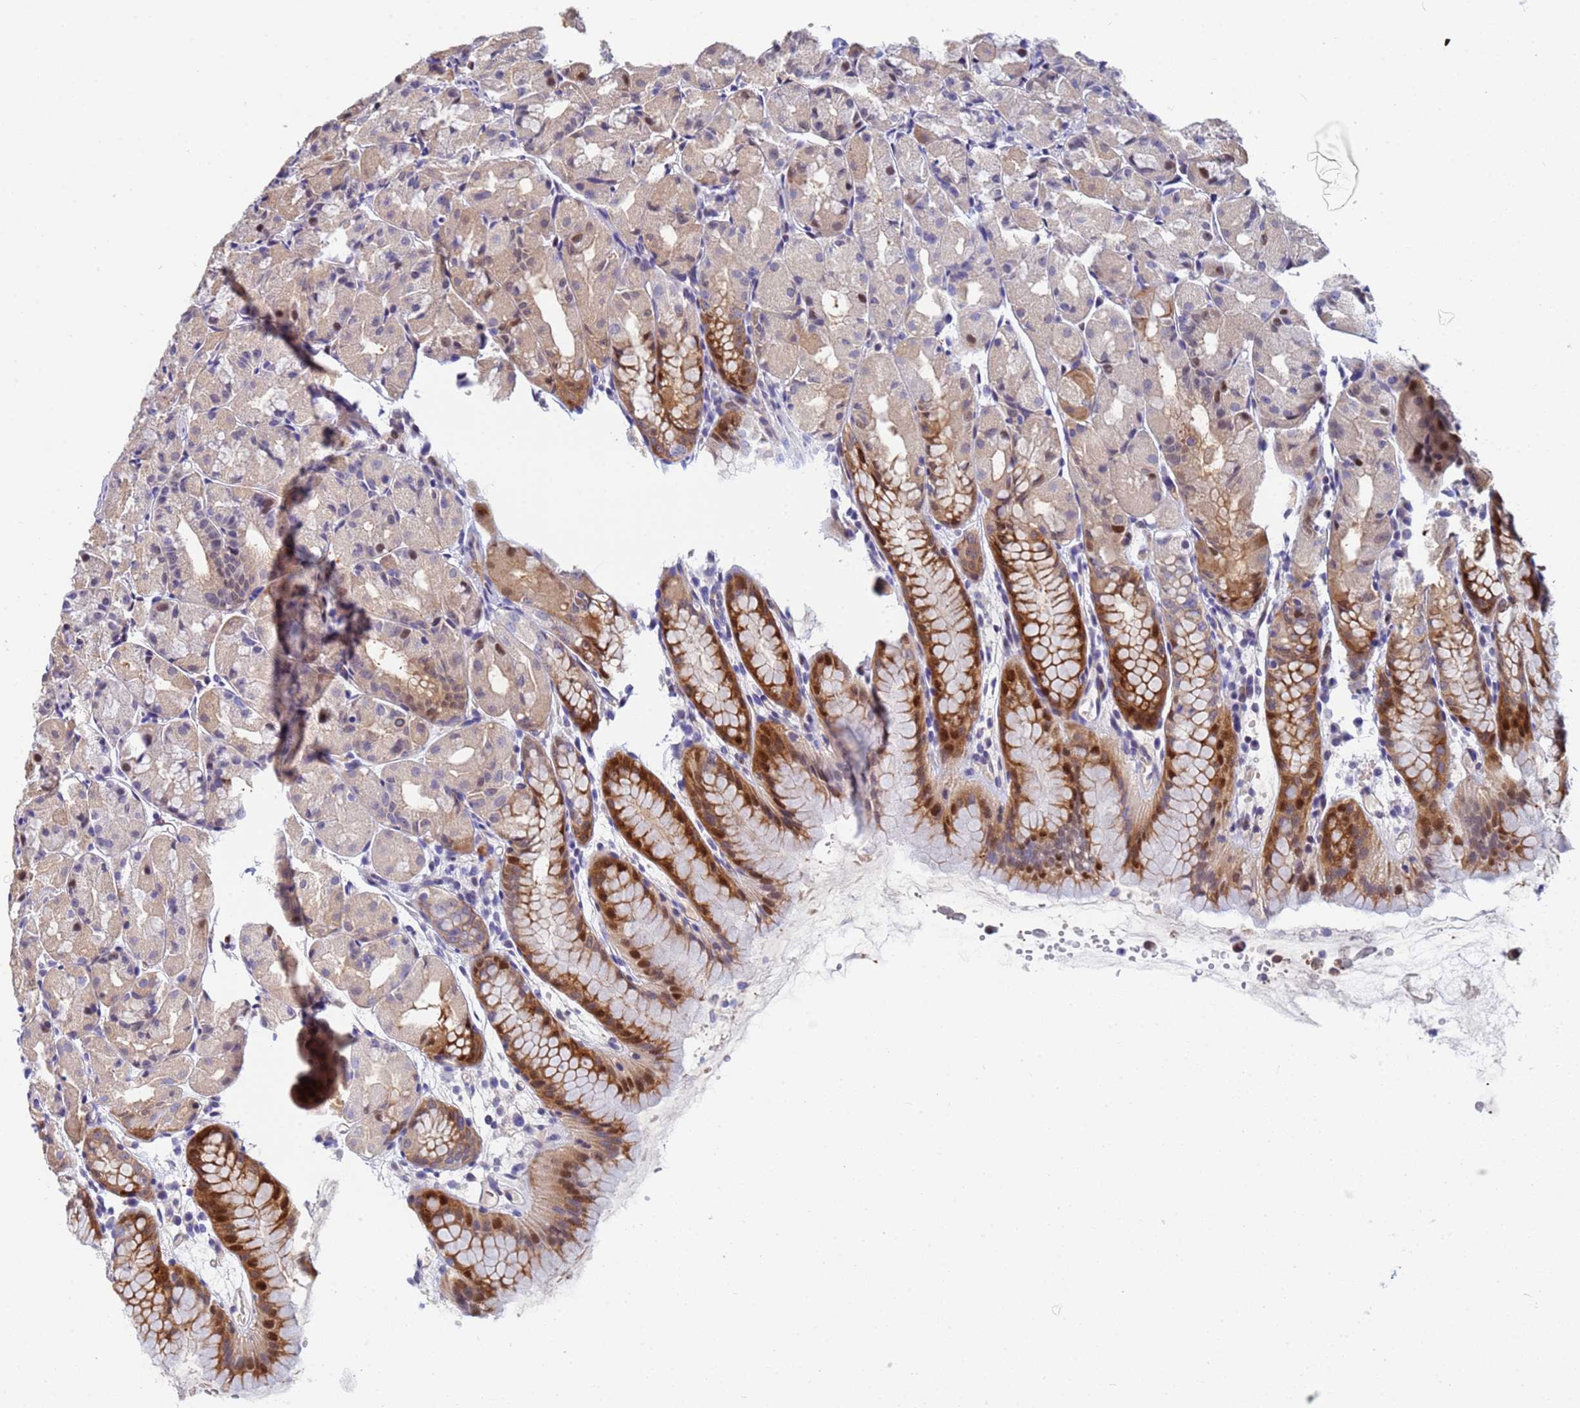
{"staining": {"intensity": "strong", "quantity": "25%-75%", "location": "cytoplasmic/membranous,nuclear"}, "tissue": "stomach", "cell_type": "Glandular cells", "image_type": "normal", "snomed": [{"axis": "morphology", "description": "Normal tissue, NOS"}, {"axis": "topography", "description": "Stomach, upper"}], "caption": "A histopathology image of human stomach stained for a protein demonstrates strong cytoplasmic/membranous,nuclear brown staining in glandular cells. The staining was performed using DAB (3,3'-diaminobenzidine), with brown indicating positive protein expression. Nuclei are stained blue with hematoxylin.", "gene": "PPP6R1", "patient": {"sex": "male", "age": 47}}